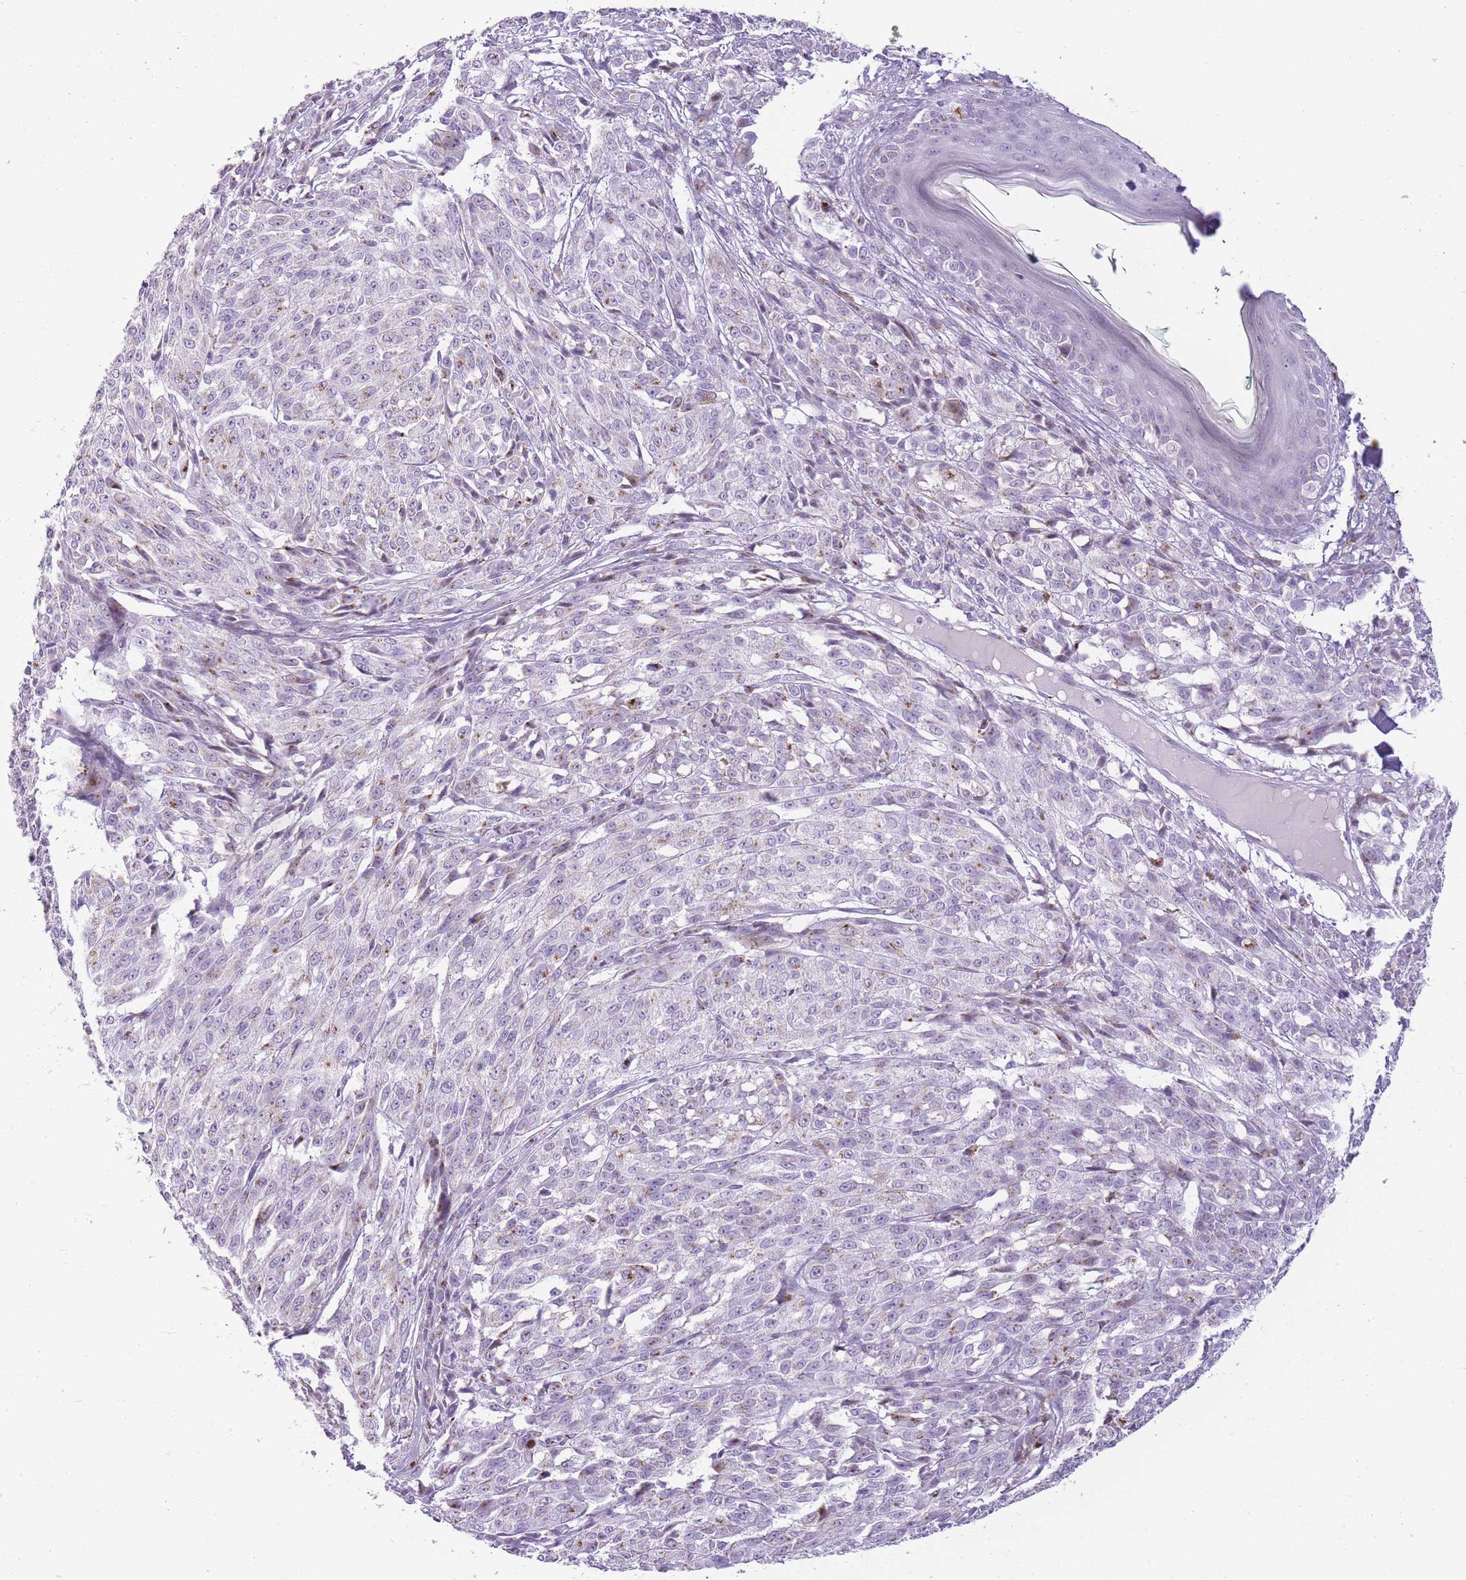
{"staining": {"intensity": "weak", "quantity": "<25%", "location": "cytoplasmic/membranous"}, "tissue": "melanoma", "cell_type": "Tumor cells", "image_type": "cancer", "snomed": [{"axis": "morphology", "description": "Malignant melanoma, NOS"}, {"axis": "topography", "description": "Skin"}], "caption": "Immunohistochemical staining of human malignant melanoma displays no significant staining in tumor cells. Brightfield microscopy of immunohistochemistry stained with DAB (brown) and hematoxylin (blue), captured at high magnification.", "gene": "B4GALT2", "patient": {"sex": "female", "age": 52}}